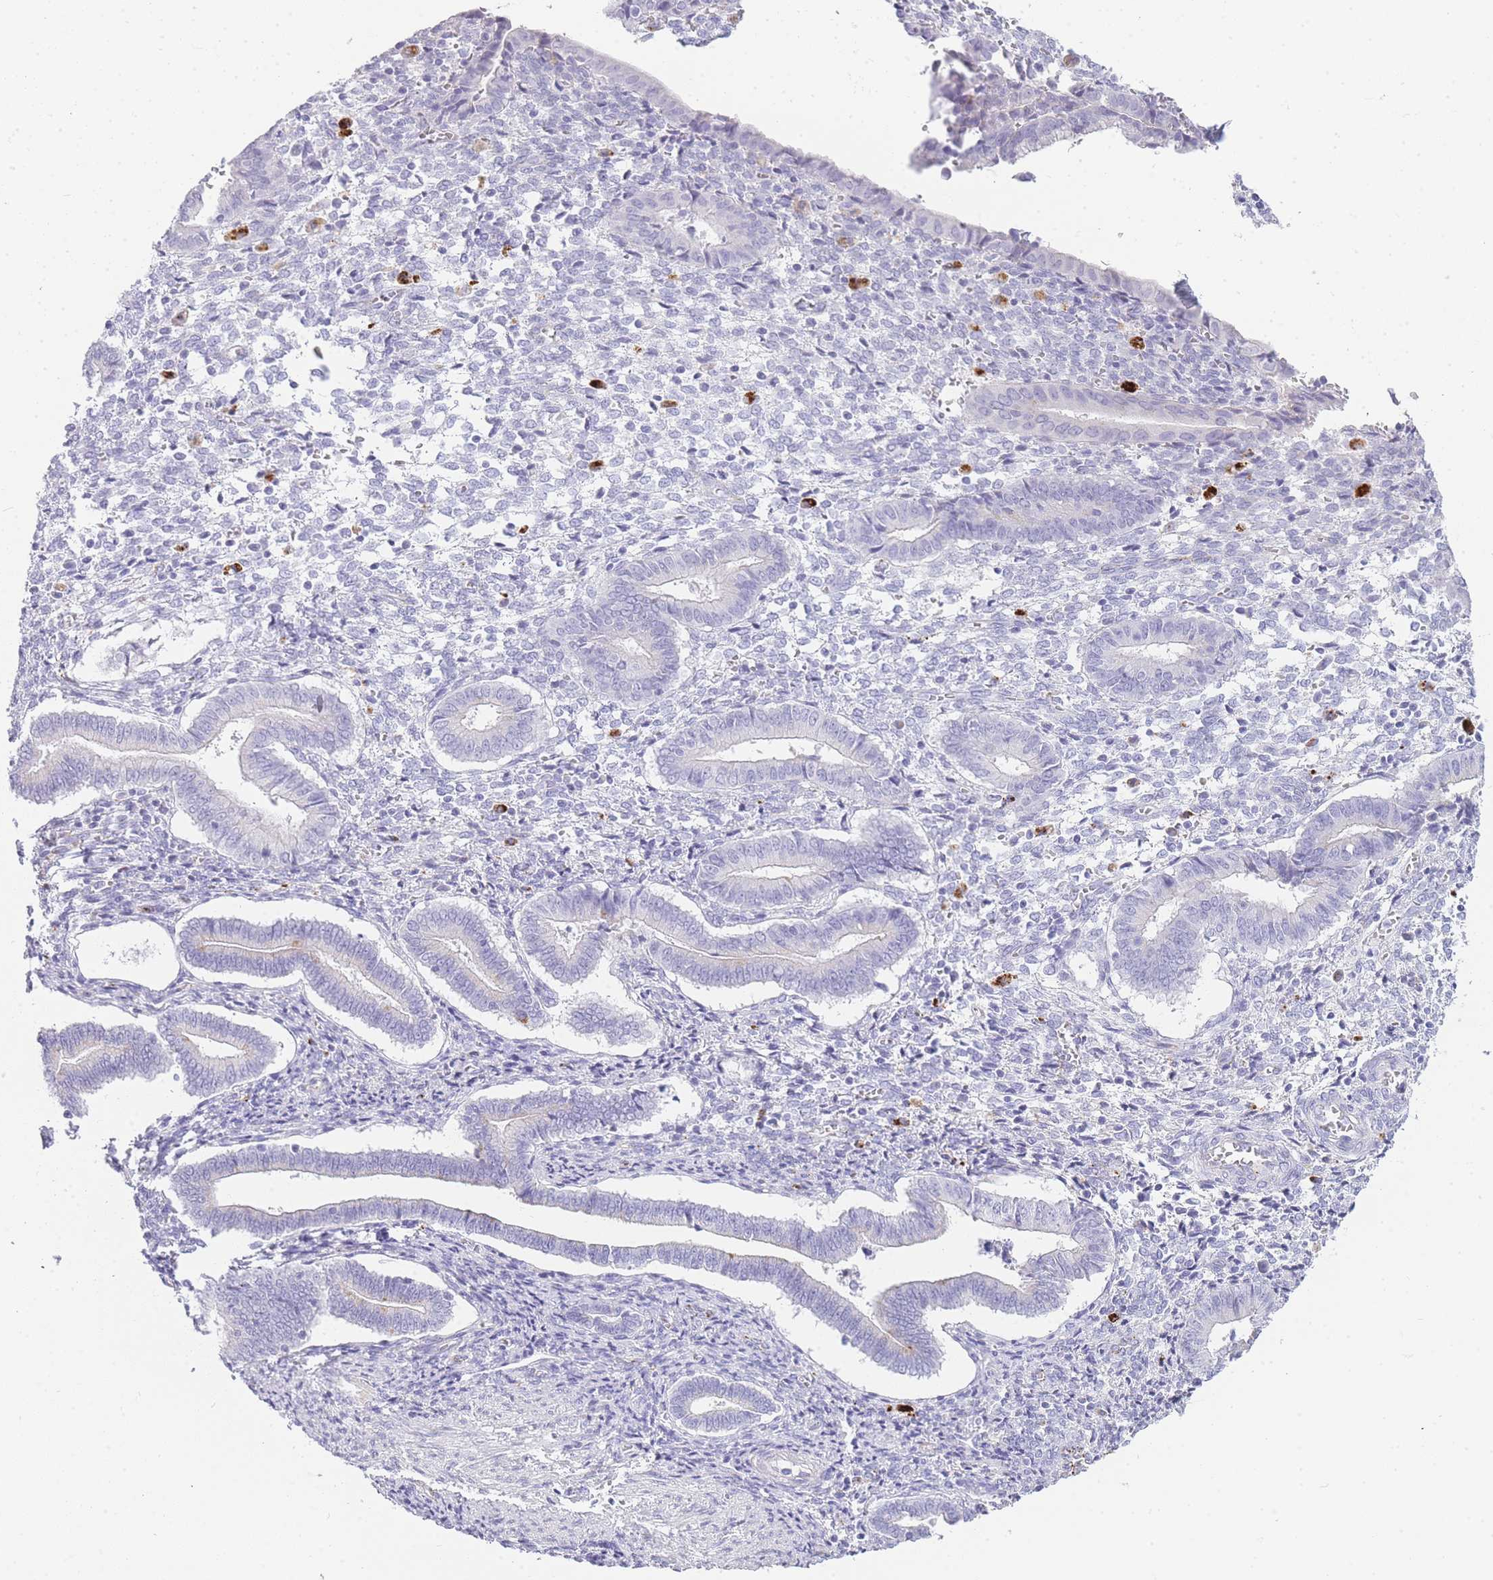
{"staining": {"intensity": "negative", "quantity": "none", "location": "none"}, "tissue": "endometrium", "cell_type": "Cells in endometrial stroma", "image_type": "normal", "snomed": [{"axis": "morphology", "description": "Normal tissue, NOS"}, {"axis": "topography", "description": "Other"}, {"axis": "topography", "description": "Endometrium"}], "caption": "A high-resolution histopathology image shows IHC staining of benign endometrium, which reveals no significant positivity in cells in endometrial stroma.", "gene": "RHO", "patient": {"sex": "female", "age": 44}}